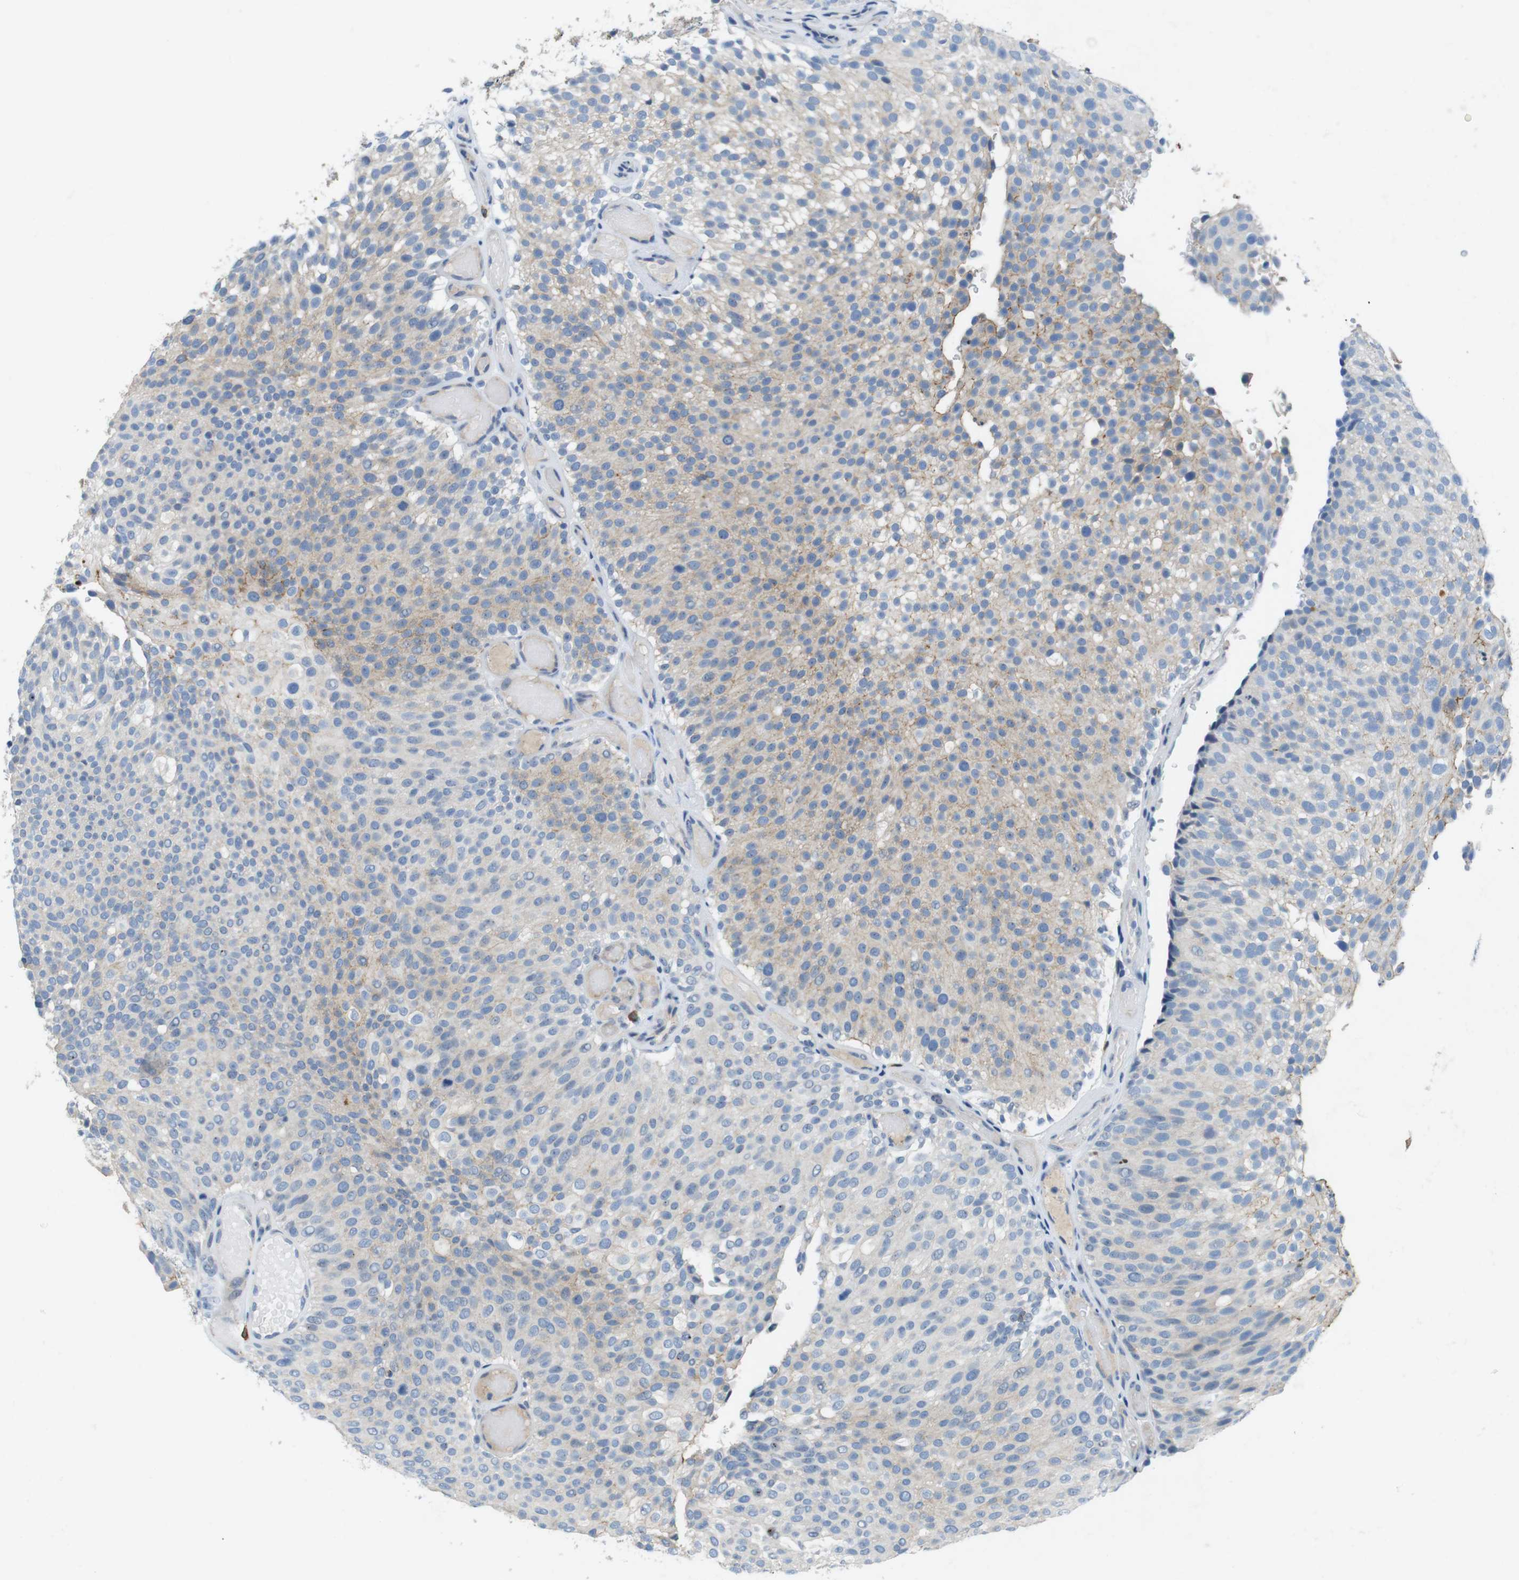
{"staining": {"intensity": "weak", "quantity": "<25%", "location": "cytoplasmic/membranous"}, "tissue": "urothelial cancer", "cell_type": "Tumor cells", "image_type": "cancer", "snomed": [{"axis": "morphology", "description": "Urothelial carcinoma, Low grade"}, {"axis": "topography", "description": "Urinary bladder"}], "caption": "The immunohistochemistry (IHC) image has no significant positivity in tumor cells of low-grade urothelial carcinoma tissue.", "gene": "TJP3", "patient": {"sex": "male", "age": 78}}